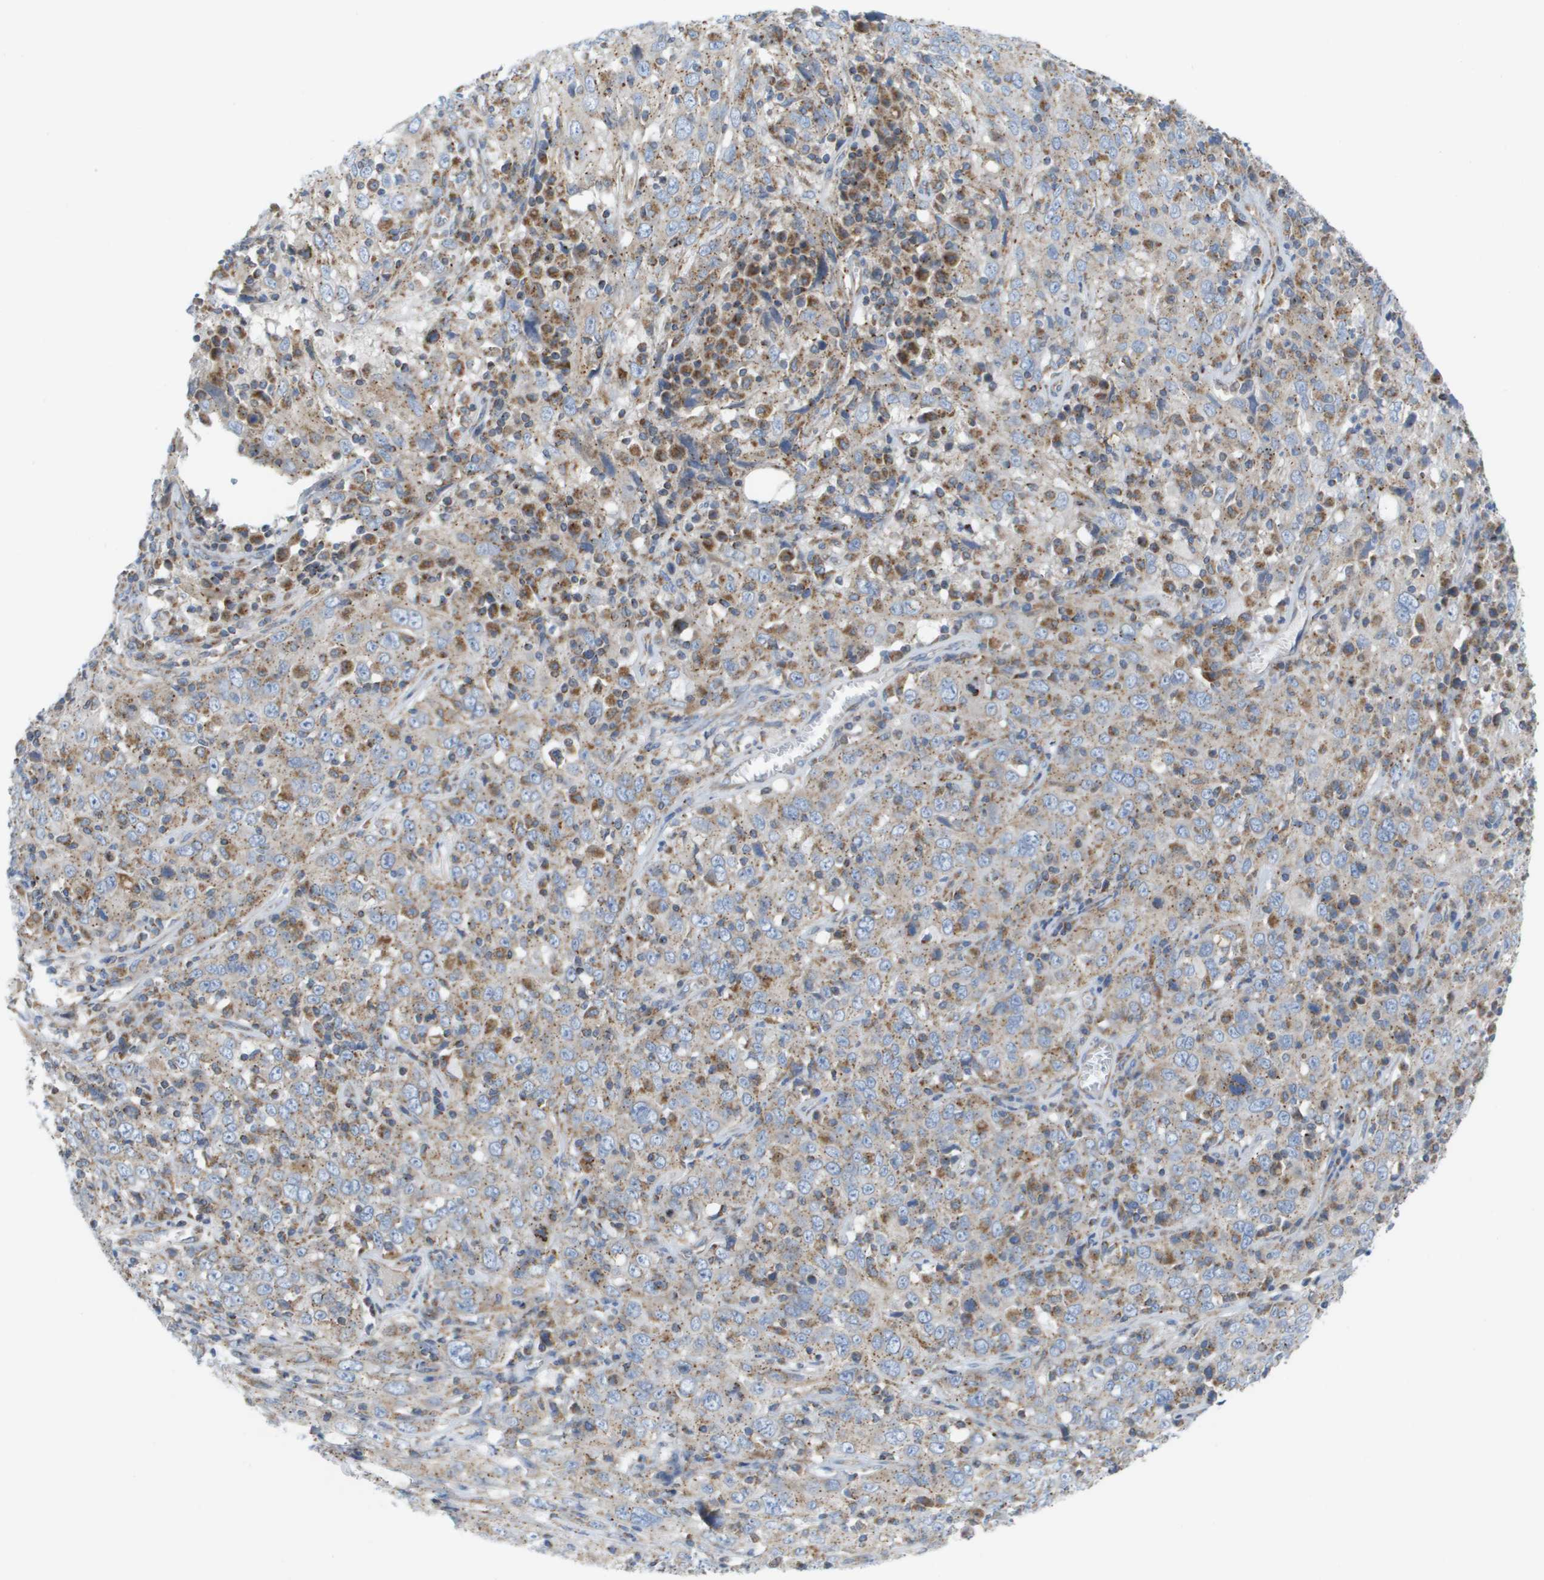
{"staining": {"intensity": "weak", "quantity": ">75%", "location": "cytoplasmic/membranous"}, "tissue": "cervical cancer", "cell_type": "Tumor cells", "image_type": "cancer", "snomed": [{"axis": "morphology", "description": "Squamous cell carcinoma, NOS"}, {"axis": "topography", "description": "Cervix"}], "caption": "There is low levels of weak cytoplasmic/membranous expression in tumor cells of cervical cancer (squamous cell carcinoma), as demonstrated by immunohistochemical staining (brown color).", "gene": "FIS1", "patient": {"sex": "female", "age": 46}}